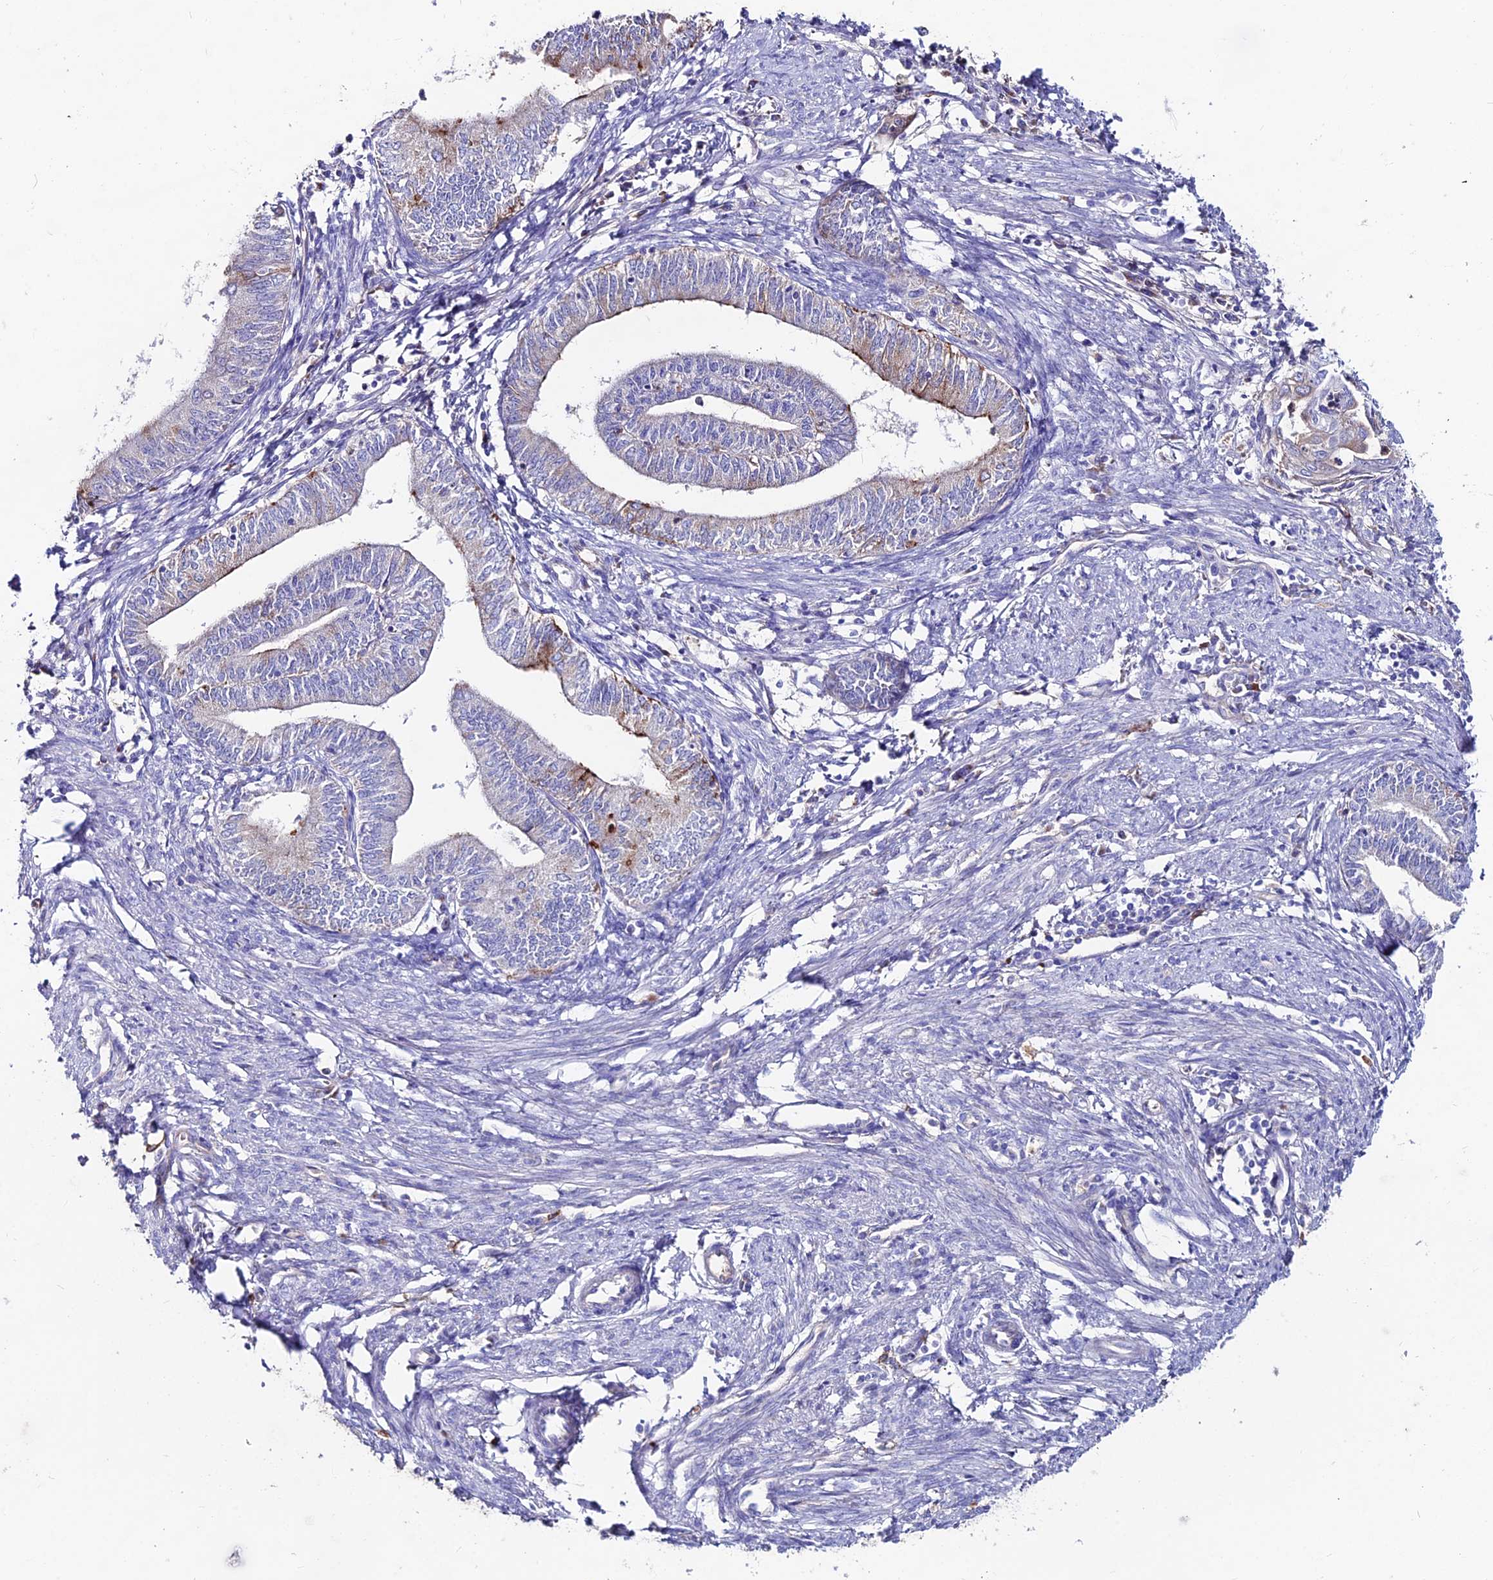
{"staining": {"intensity": "negative", "quantity": "none", "location": "none"}, "tissue": "endometrial cancer", "cell_type": "Tumor cells", "image_type": "cancer", "snomed": [{"axis": "morphology", "description": "Adenocarcinoma, NOS"}, {"axis": "topography", "description": "Endometrium"}], "caption": "An immunohistochemistry histopathology image of adenocarcinoma (endometrial) is shown. There is no staining in tumor cells of adenocarcinoma (endometrial).", "gene": "SLC25A16", "patient": {"sex": "female", "age": 66}}